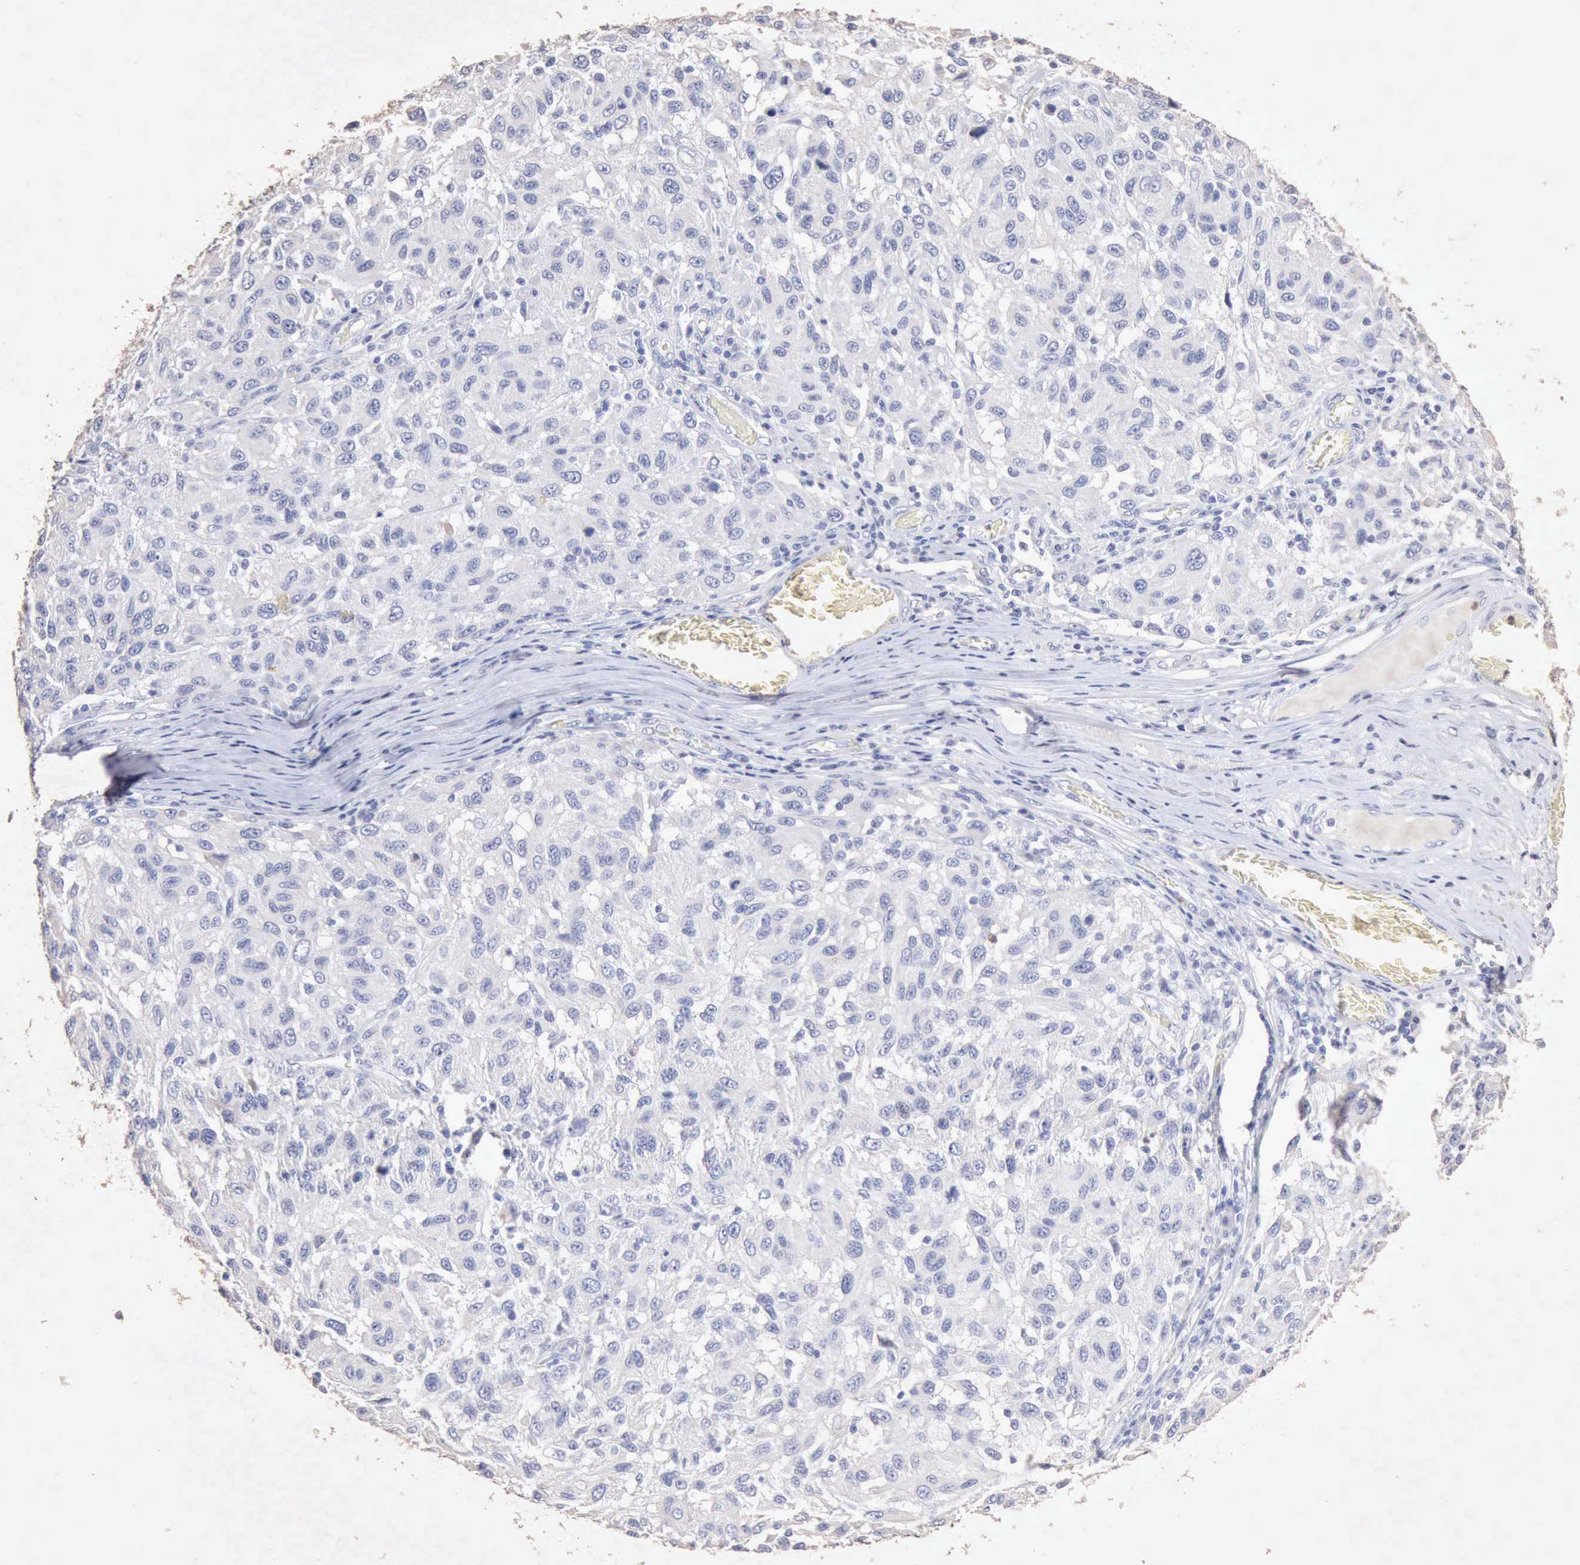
{"staining": {"intensity": "negative", "quantity": "none", "location": "none"}, "tissue": "melanoma", "cell_type": "Tumor cells", "image_type": "cancer", "snomed": [{"axis": "morphology", "description": "Malignant melanoma, NOS"}, {"axis": "topography", "description": "Skin"}], "caption": "Immunohistochemistry (IHC) of malignant melanoma reveals no expression in tumor cells.", "gene": "KRT6B", "patient": {"sex": "female", "age": 77}}